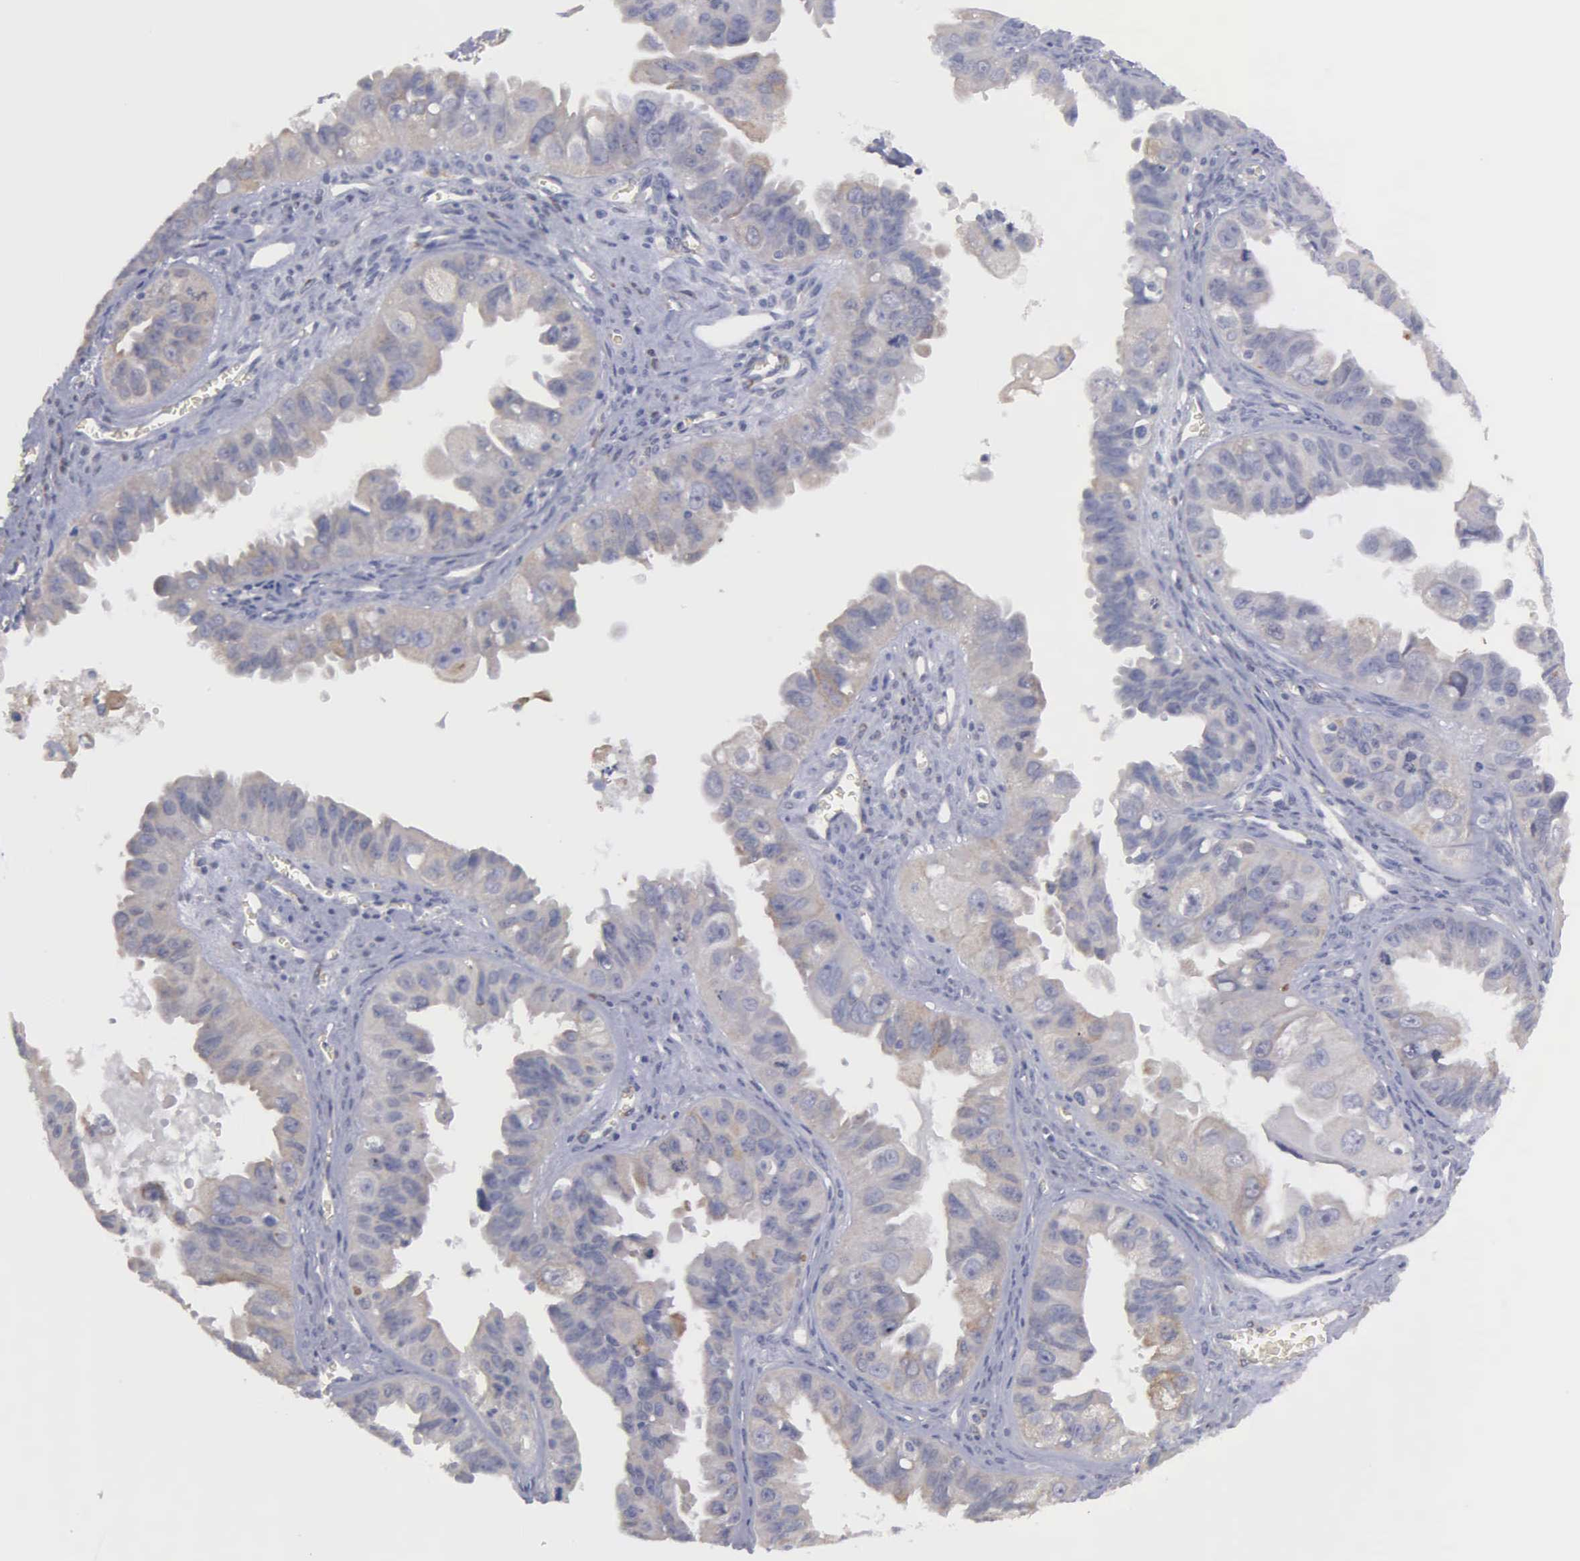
{"staining": {"intensity": "negative", "quantity": "none", "location": "none"}, "tissue": "ovarian cancer", "cell_type": "Tumor cells", "image_type": "cancer", "snomed": [{"axis": "morphology", "description": "Carcinoma, endometroid"}, {"axis": "topography", "description": "Ovary"}], "caption": "Histopathology image shows no protein staining in tumor cells of ovarian cancer (endometroid carcinoma) tissue.", "gene": "LIN52", "patient": {"sex": "female", "age": 85}}